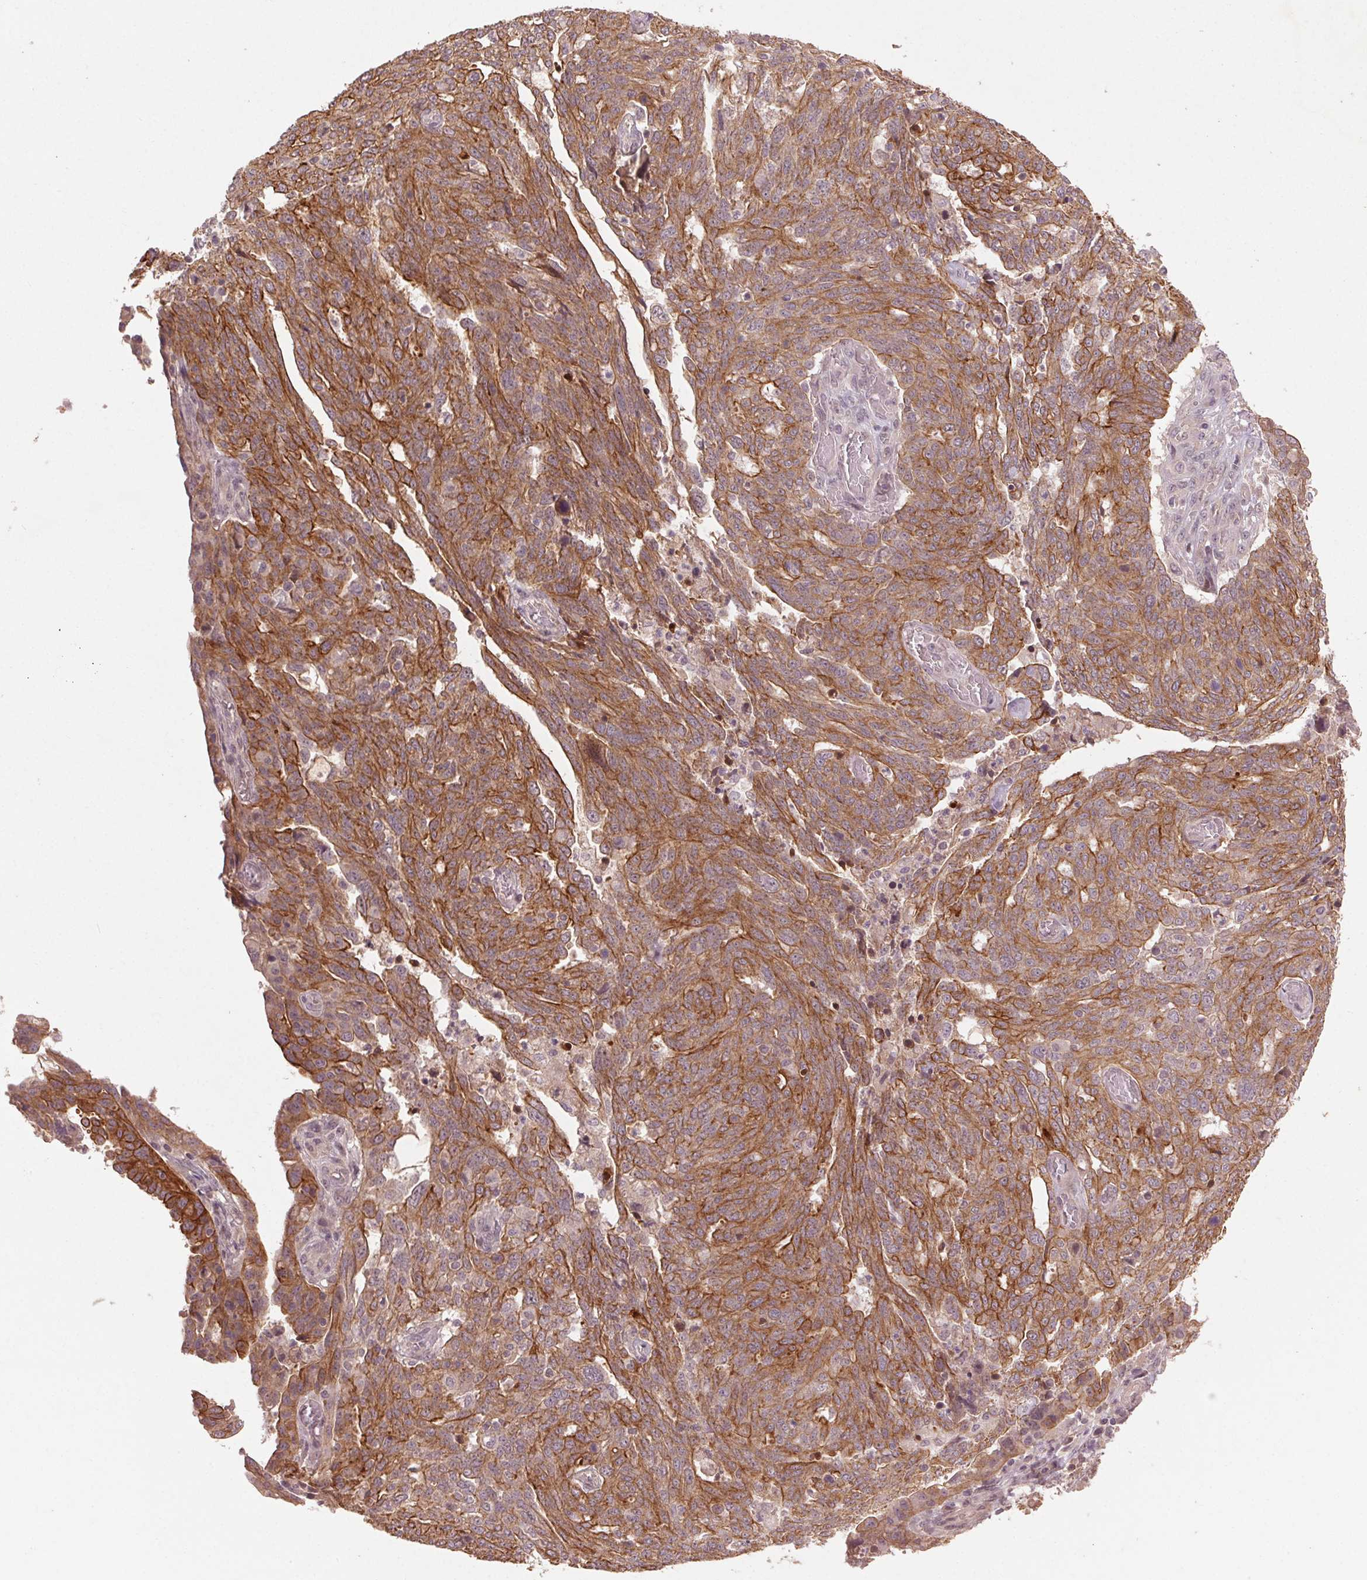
{"staining": {"intensity": "moderate", "quantity": ">75%", "location": "cytoplasmic/membranous"}, "tissue": "ovarian cancer", "cell_type": "Tumor cells", "image_type": "cancer", "snomed": [{"axis": "morphology", "description": "Cystadenocarcinoma, serous, NOS"}, {"axis": "topography", "description": "Ovary"}], "caption": "Protein staining shows moderate cytoplasmic/membranous positivity in approximately >75% of tumor cells in serous cystadenocarcinoma (ovarian).", "gene": "SMLR1", "patient": {"sex": "female", "age": 67}}